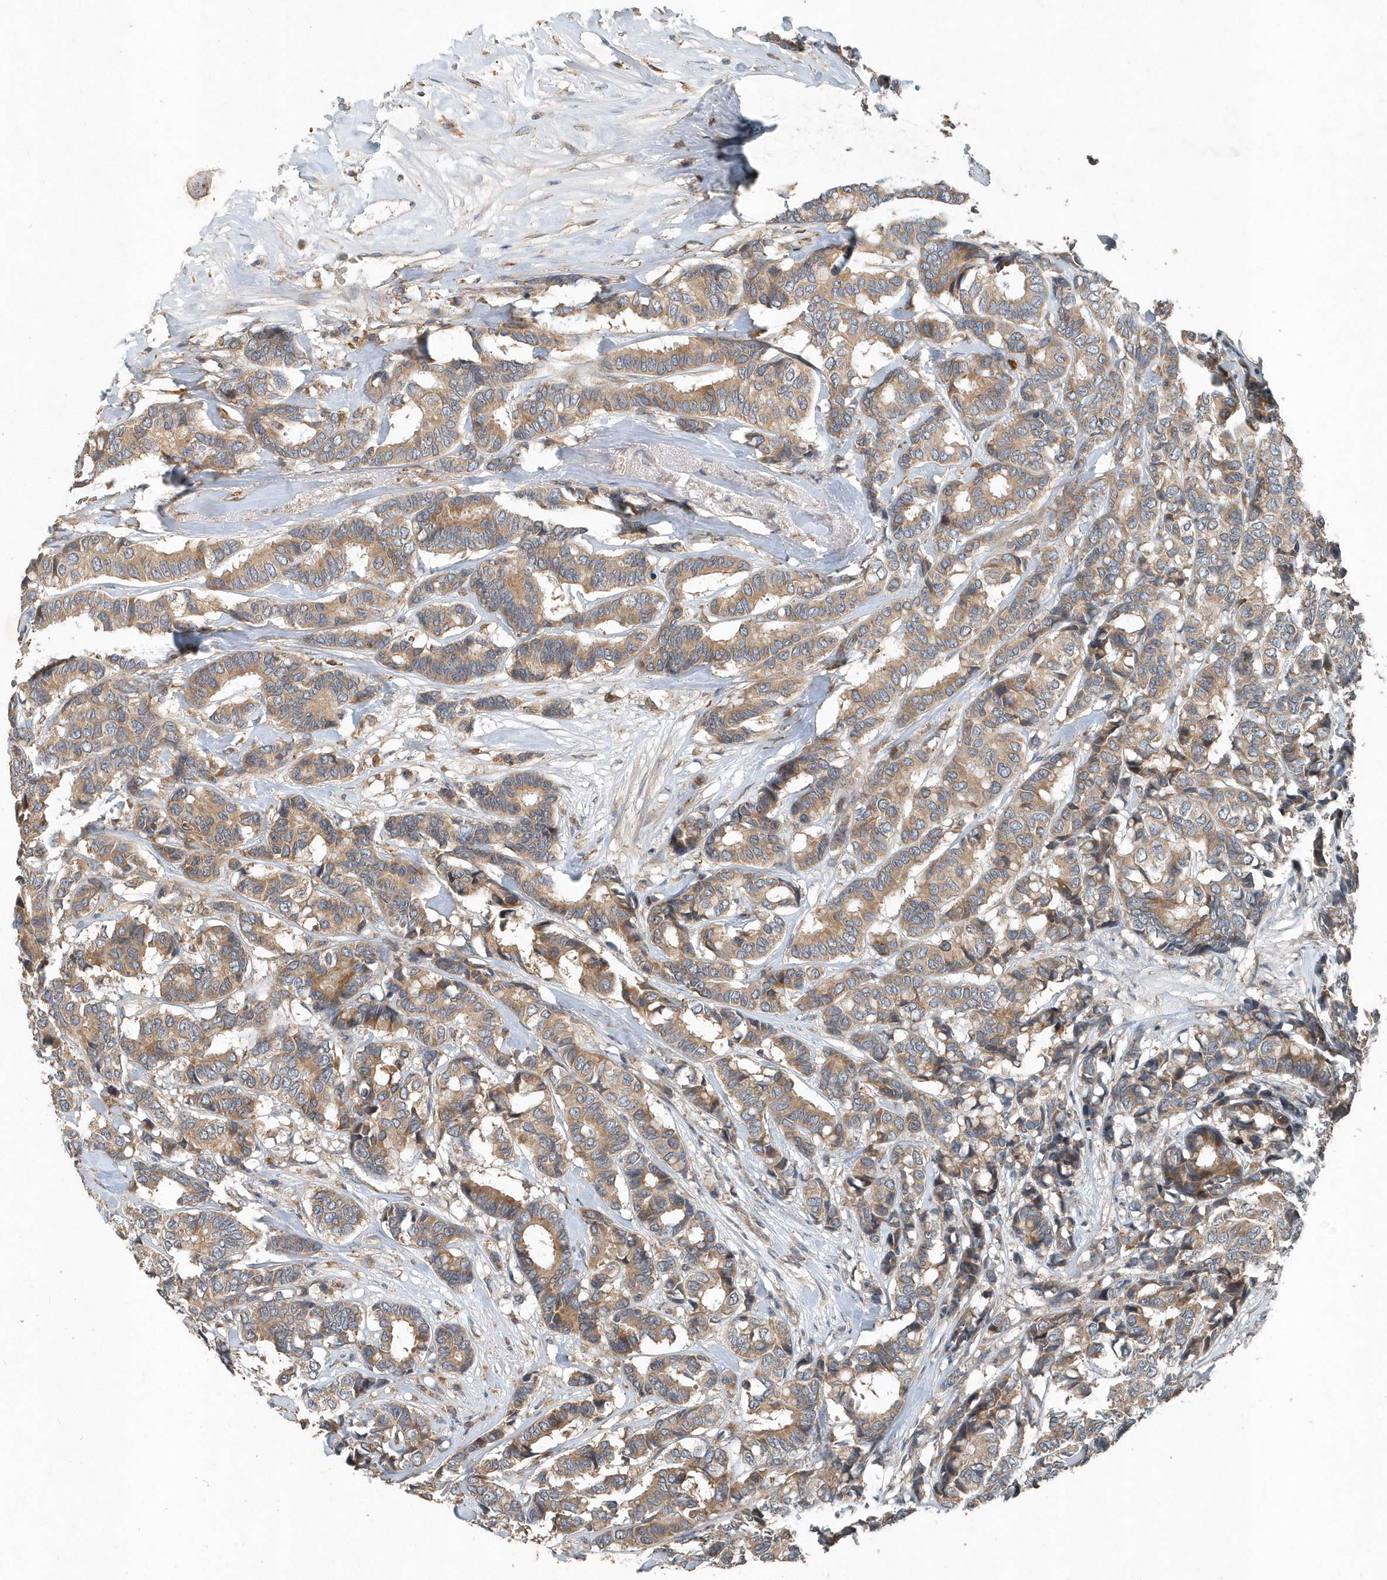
{"staining": {"intensity": "weak", "quantity": ">75%", "location": "cytoplasmic/membranous"}, "tissue": "breast cancer", "cell_type": "Tumor cells", "image_type": "cancer", "snomed": [{"axis": "morphology", "description": "Duct carcinoma"}, {"axis": "topography", "description": "Breast"}], "caption": "Approximately >75% of tumor cells in human breast cancer (intraductal carcinoma) demonstrate weak cytoplasmic/membranous protein positivity as visualized by brown immunohistochemical staining.", "gene": "SCFD2", "patient": {"sex": "female", "age": 87}}